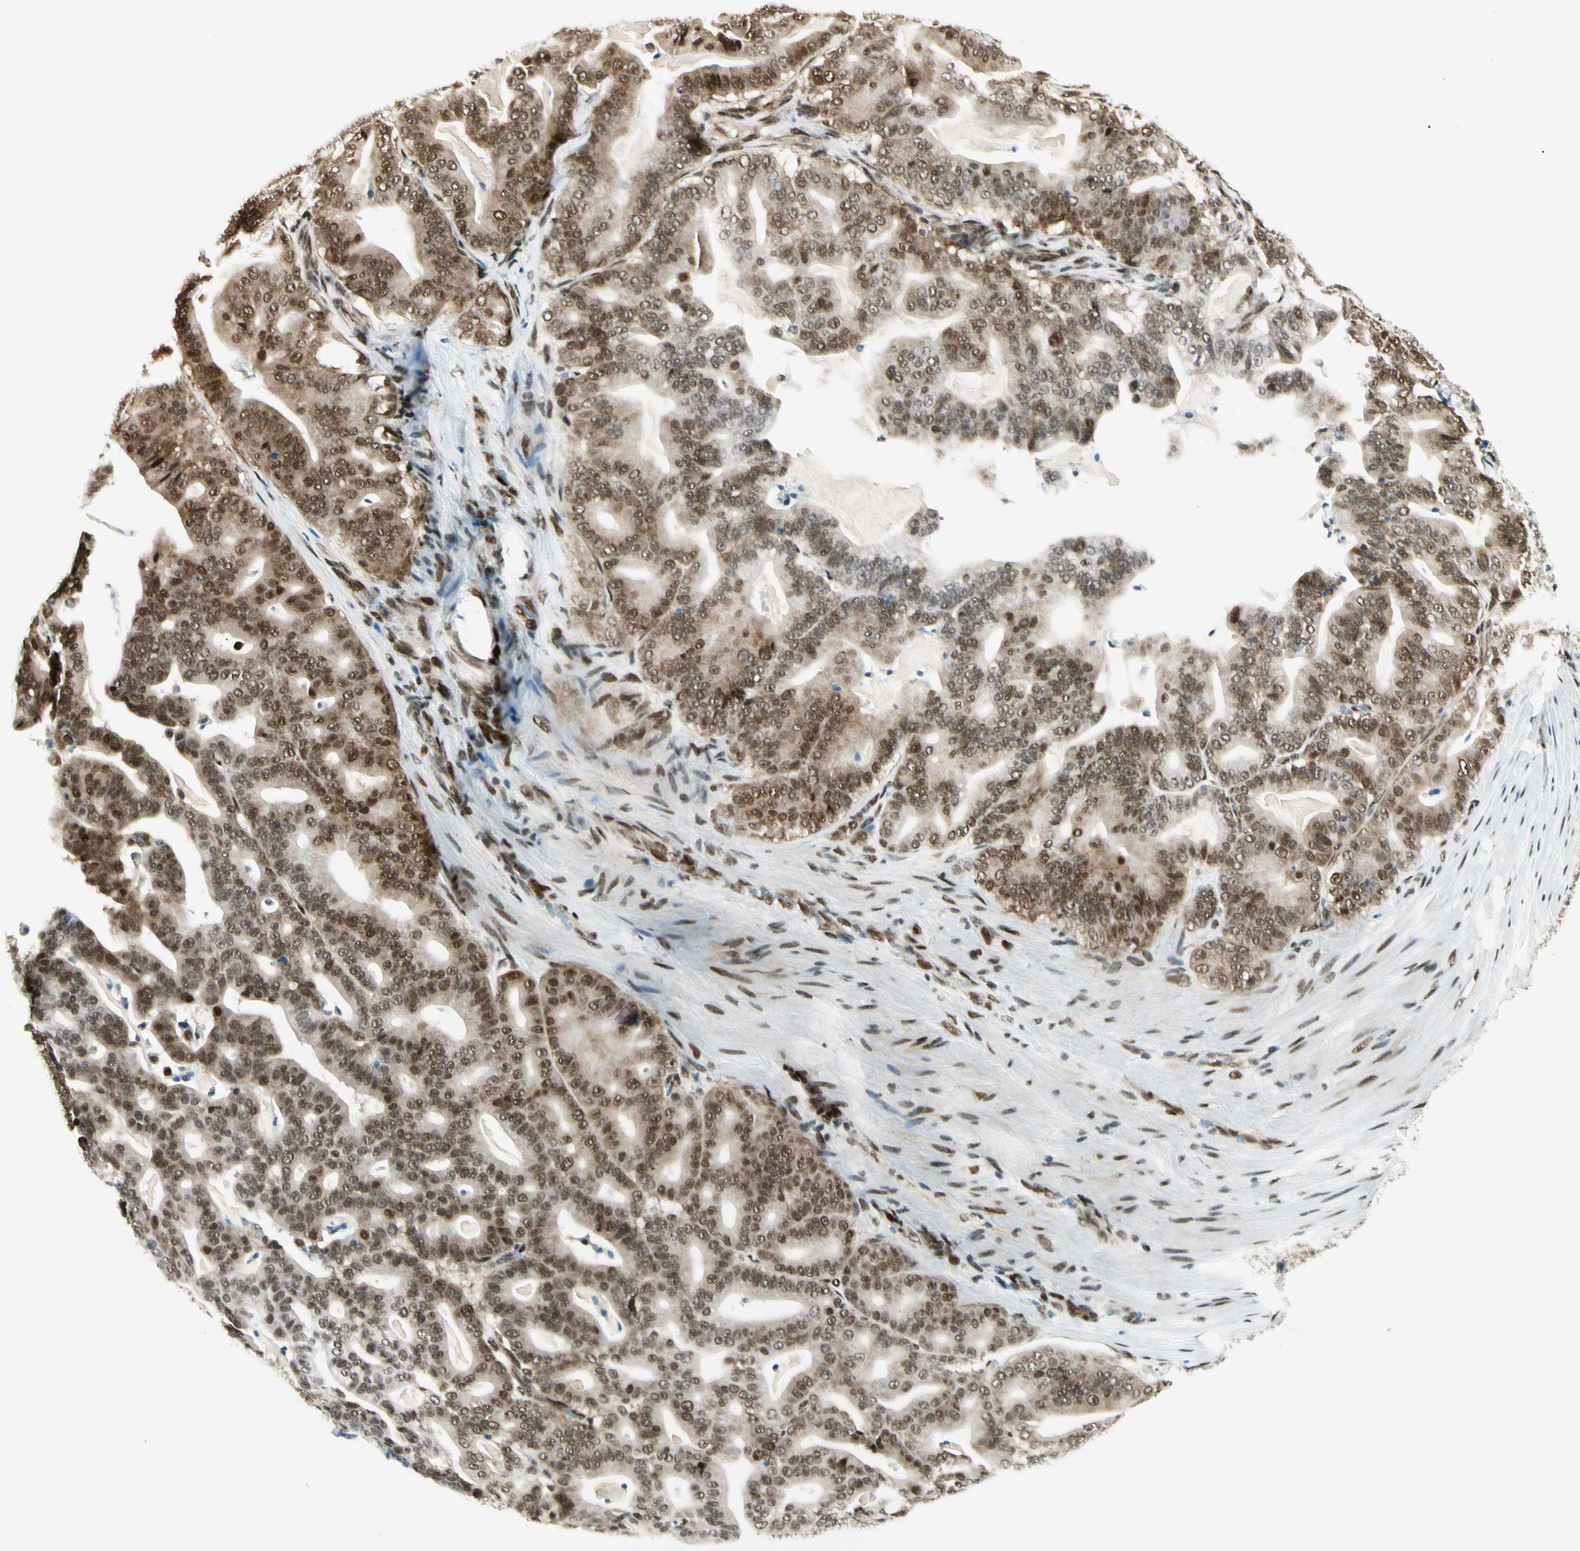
{"staining": {"intensity": "moderate", "quantity": ">75%", "location": "cytoplasmic/membranous,nuclear"}, "tissue": "pancreatic cancer", "cell_type": "Tumor cells", "image_type": "cancer", "snomed": [{"axis": "morphology", "description": "Adenocarcinoma, NOS"}, {"axis": "topography", "description": "Pancreas"}], "caption": "An immunohistochemistry photomicrograph of neoplastic tissue is shown. Protein staining in brown labels moderate cytoplasmic/membranous and nuclear positivity in pancreatic adenocarcinoma within tumor cells. The staining was performed using DAB, with brown indicating positive protein expression. Nuclei are stained blue with hematoxylin.", "gene": "FUS", "patient": {"sex": "male", "age": 63}}